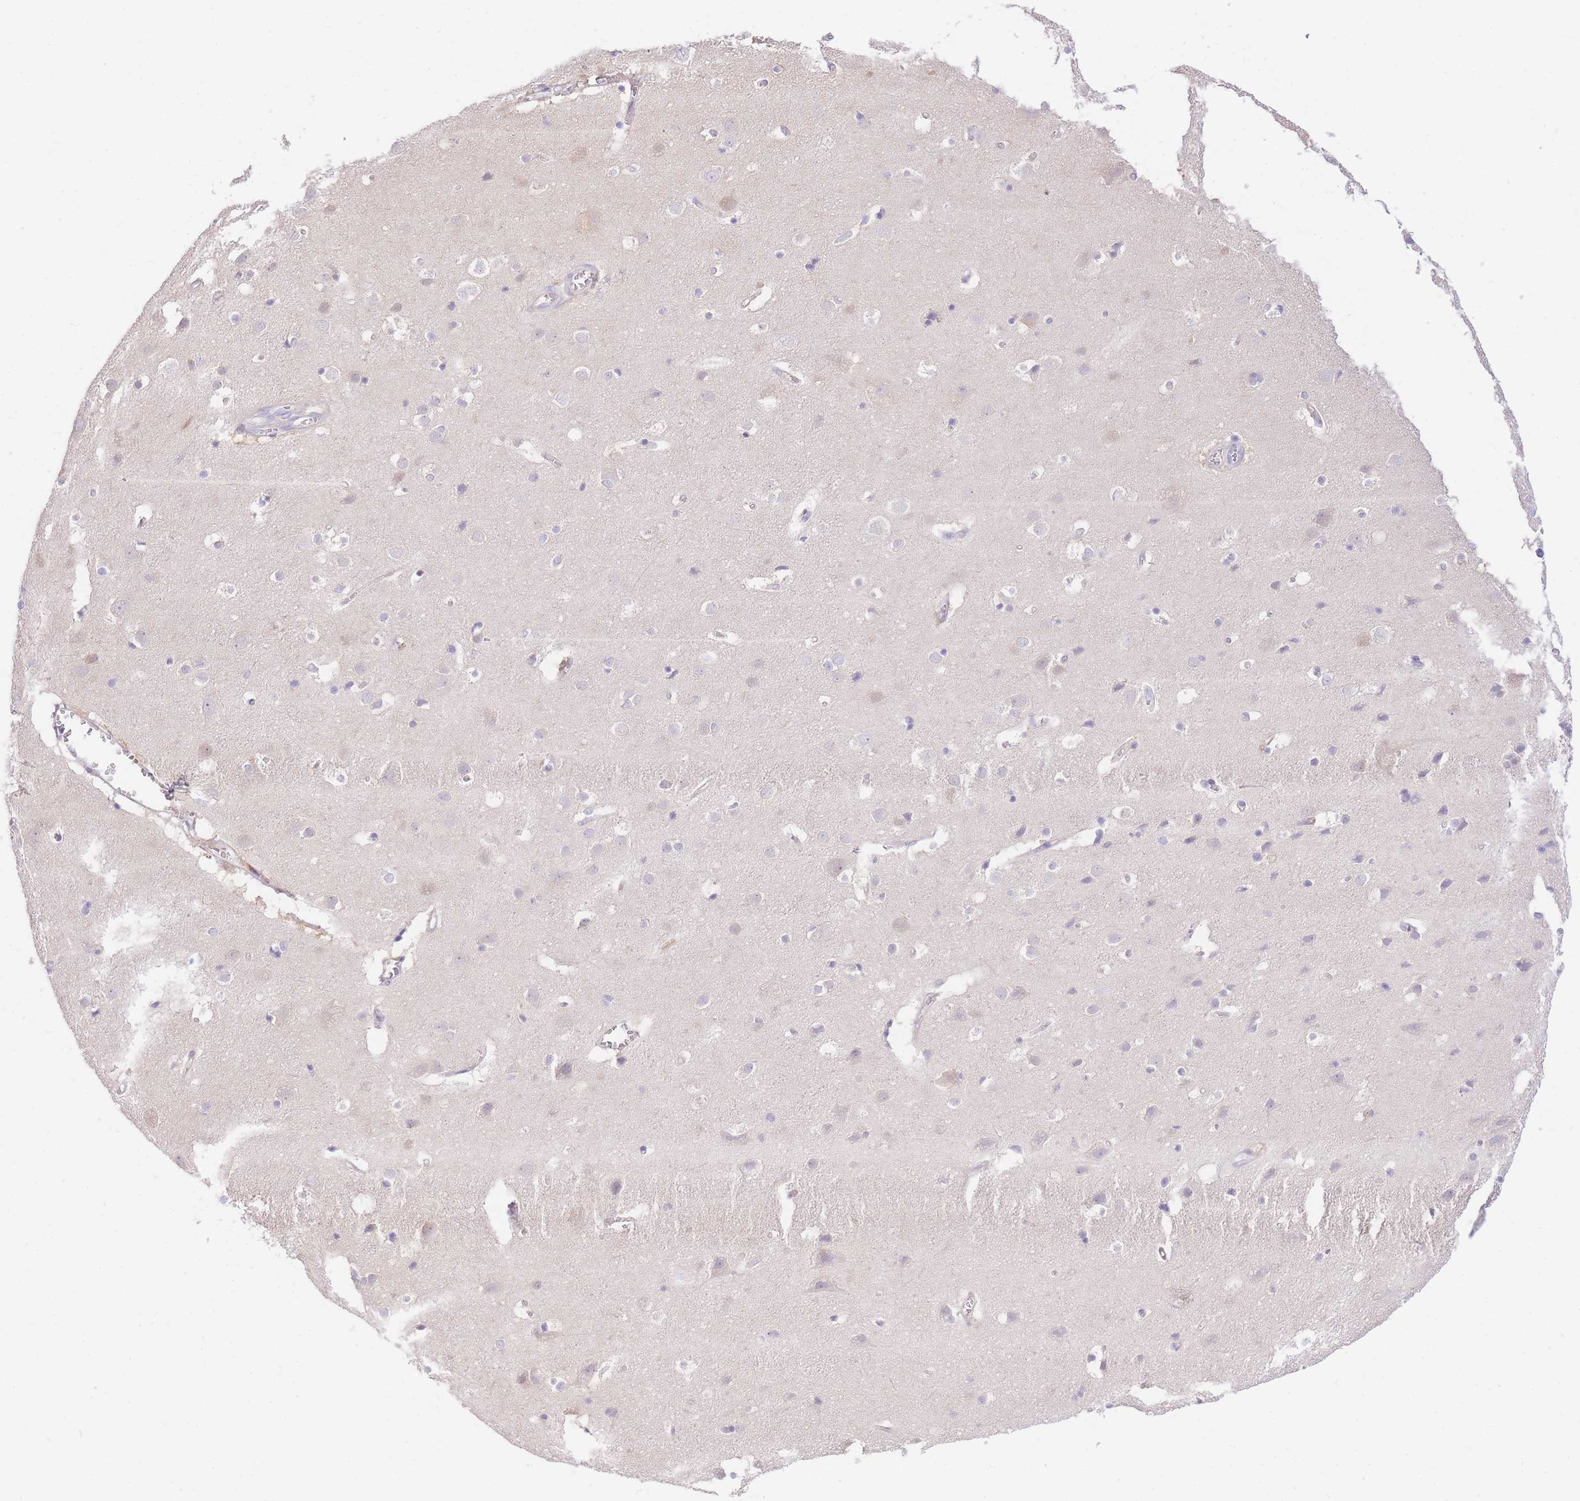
{"staining": {"intensity": "negative", "quantity": "none", "location": "none"}, "tissue": "cerebral cortex", "cell_type": "Endothelial cells", "image_type": "normal", "snomed": [{"axis": "morphology", "description": "Normal tissue, NOS"}, {"axis": "topography", "description": "Cerebral cortex"}], "caption": "This micrograph is of normal cerebral cortex stained with immunohistochemistry to label a protein in brown with the nuclei are counter-stained blue. There is no positivity in endothelial cells. (Brightfield microscopy of DAB (3,3'-diaminobenzidine) immunohistochemistry (IHC) at high magnification).", "gene": "LIPH", "patient": {"sex": "male", "age": 54}}